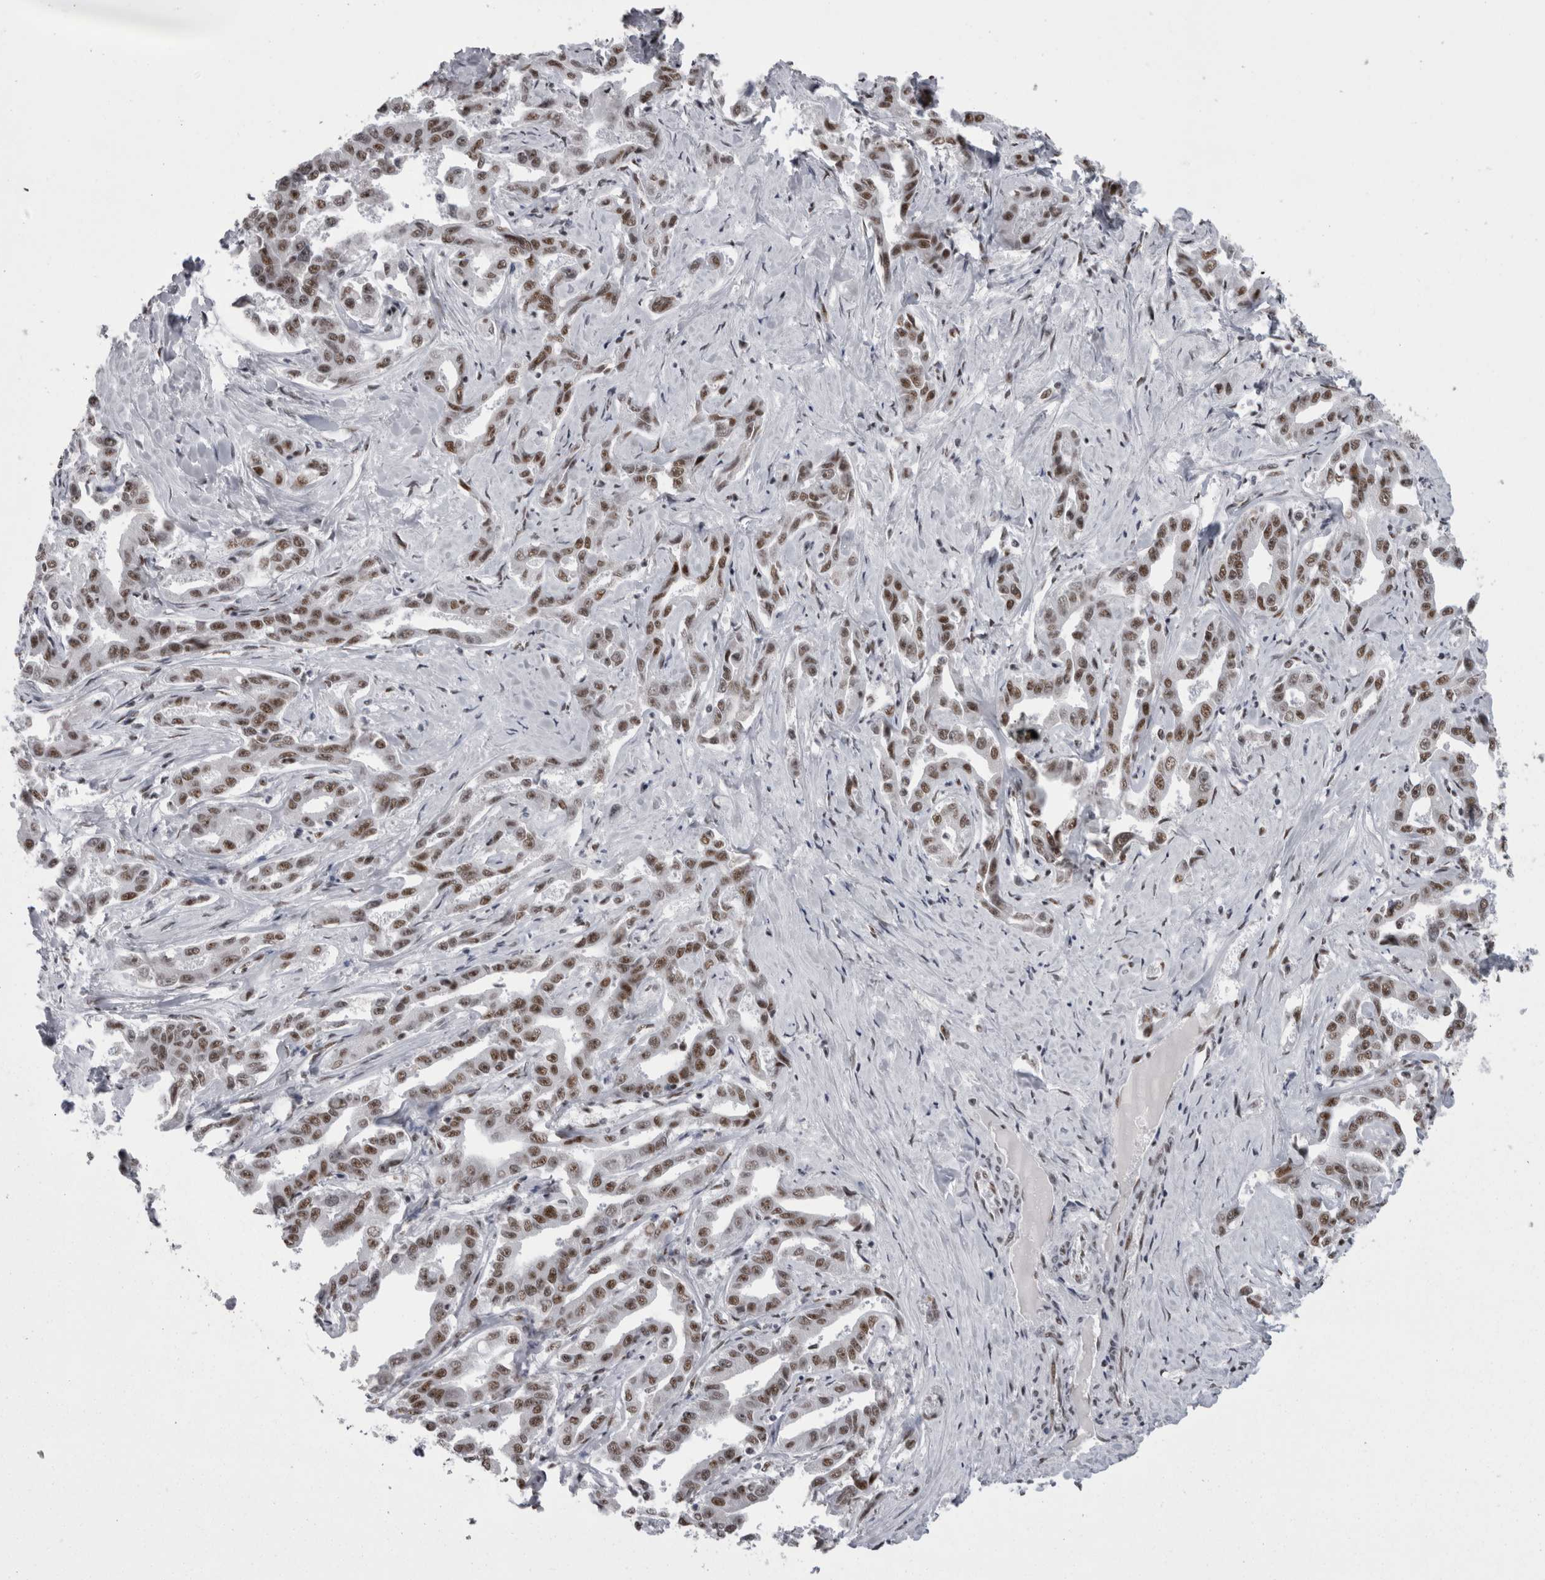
{"staining": {"intensity": "moderate", "quantity": ">75%", "location": "nuclear"}, "tissue": "liver cancer", "cell_type": "Tumor cells", "image_type": "cancer", "snomed": [{"axis": "morphology", "description": "Cholangiocarcinoma"}, {"axis": "topography", "description": "Liver"}], "caption": "Moderate nuclear staining is present in about >75% of tumor cells in liver cancer. (DAB IHC with brightfield microscopy, high magnification).", "gene": "SNRNP40", "patient": {"sex": "male", "age": 59}}